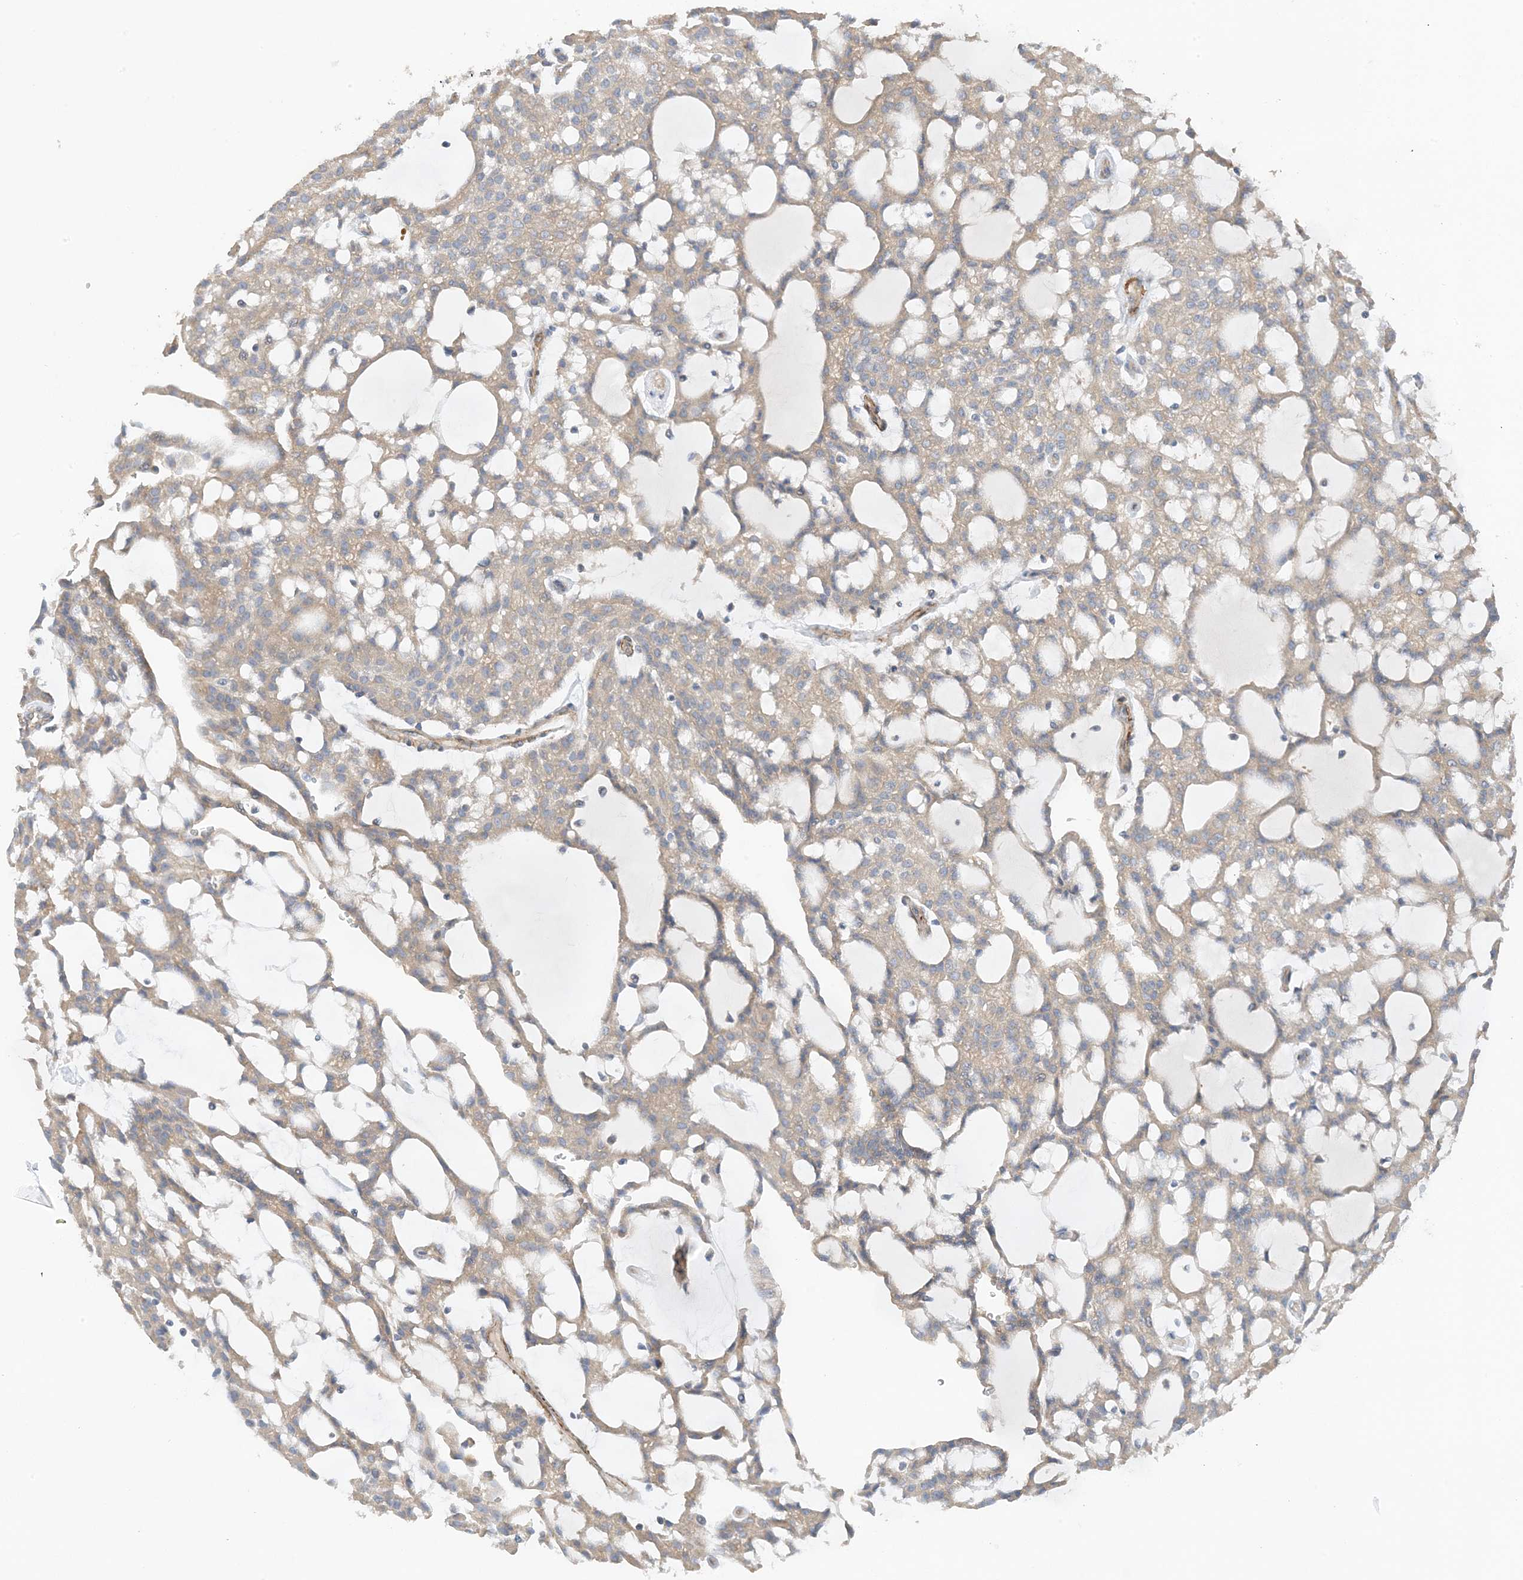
{"staining": {"intensity": "weak", "quantity": ">75%", "location": "cytoplasmic/membranous"}, "tissue": "renal cancer", "cell_type": "Tumor cells", "image_type": "cancer", "snomed": [{"axis": "morphology", "description": "Adenocarcinoma, NOS"}, {"axis": "topography", "description": "Kidney"}], "caption": "The photomicrograph displays immunohistochemical staining of adenocarcinoma (renal). There is weak cytoplasmic/membranous expression is seen in about >75% of tumor cells.", "gene": "KIFBP", "patient": {"sex": "male", "age": 63}}